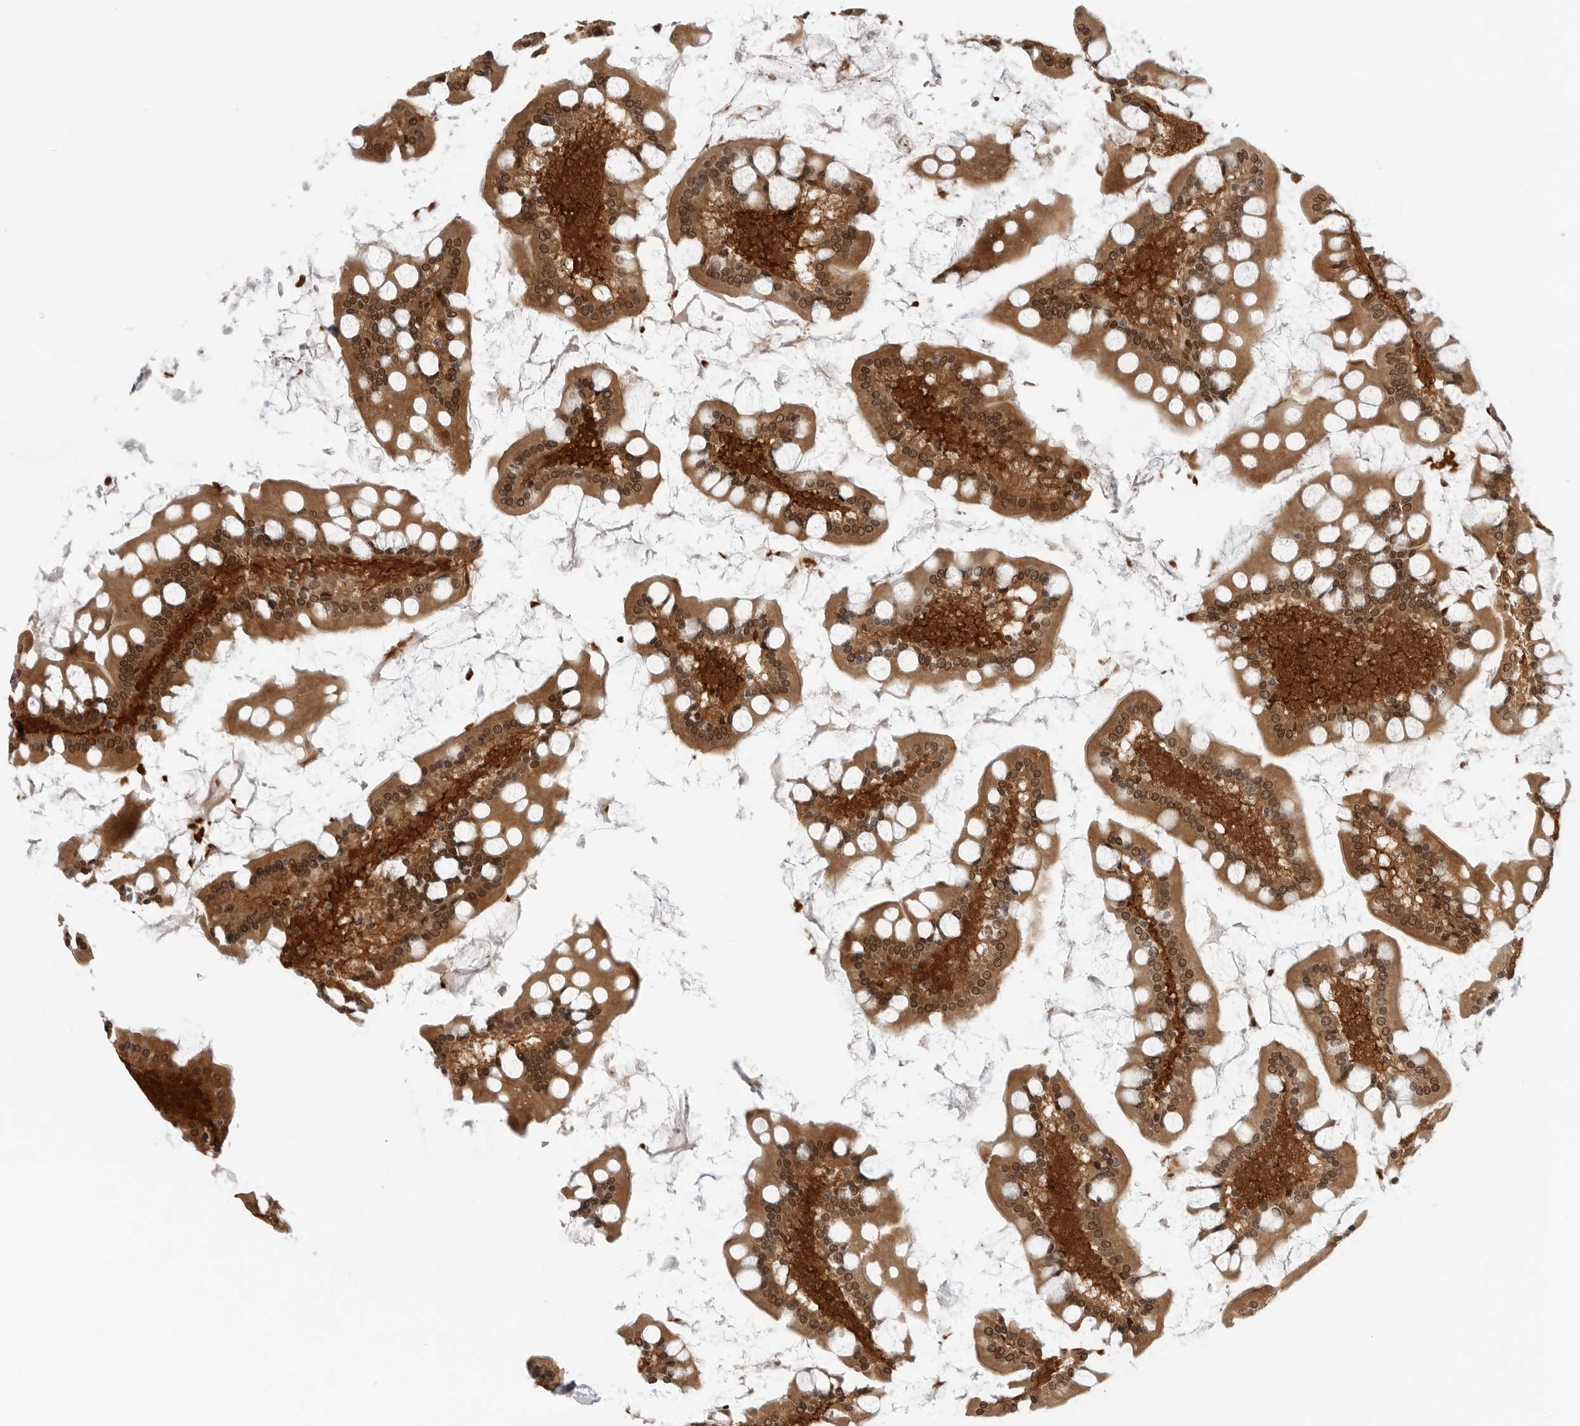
{"staining": {"intensity": "moderate", "quantity": ">75%", "location": "cytoplasmic/membranous"}, "tissue": "small intestine", "cell_type": "Glandular cells", "image_type": "normal", "snomed": [{"axis": "morphology", "description": "Normal tissue, NOS"}, {"axis": "topography", "description": "Small intestine"}], "caption": "DAB immunohistochemical staining of benign small intestine reveals moderate cytoplasmic/membranous protein positivity in about >75% of glandular cells. The protein of interest is shown in brown color, while the nuclei are stained blue.", "gene": "CASP7", "patient": {"sex": "male", "age": 41}}